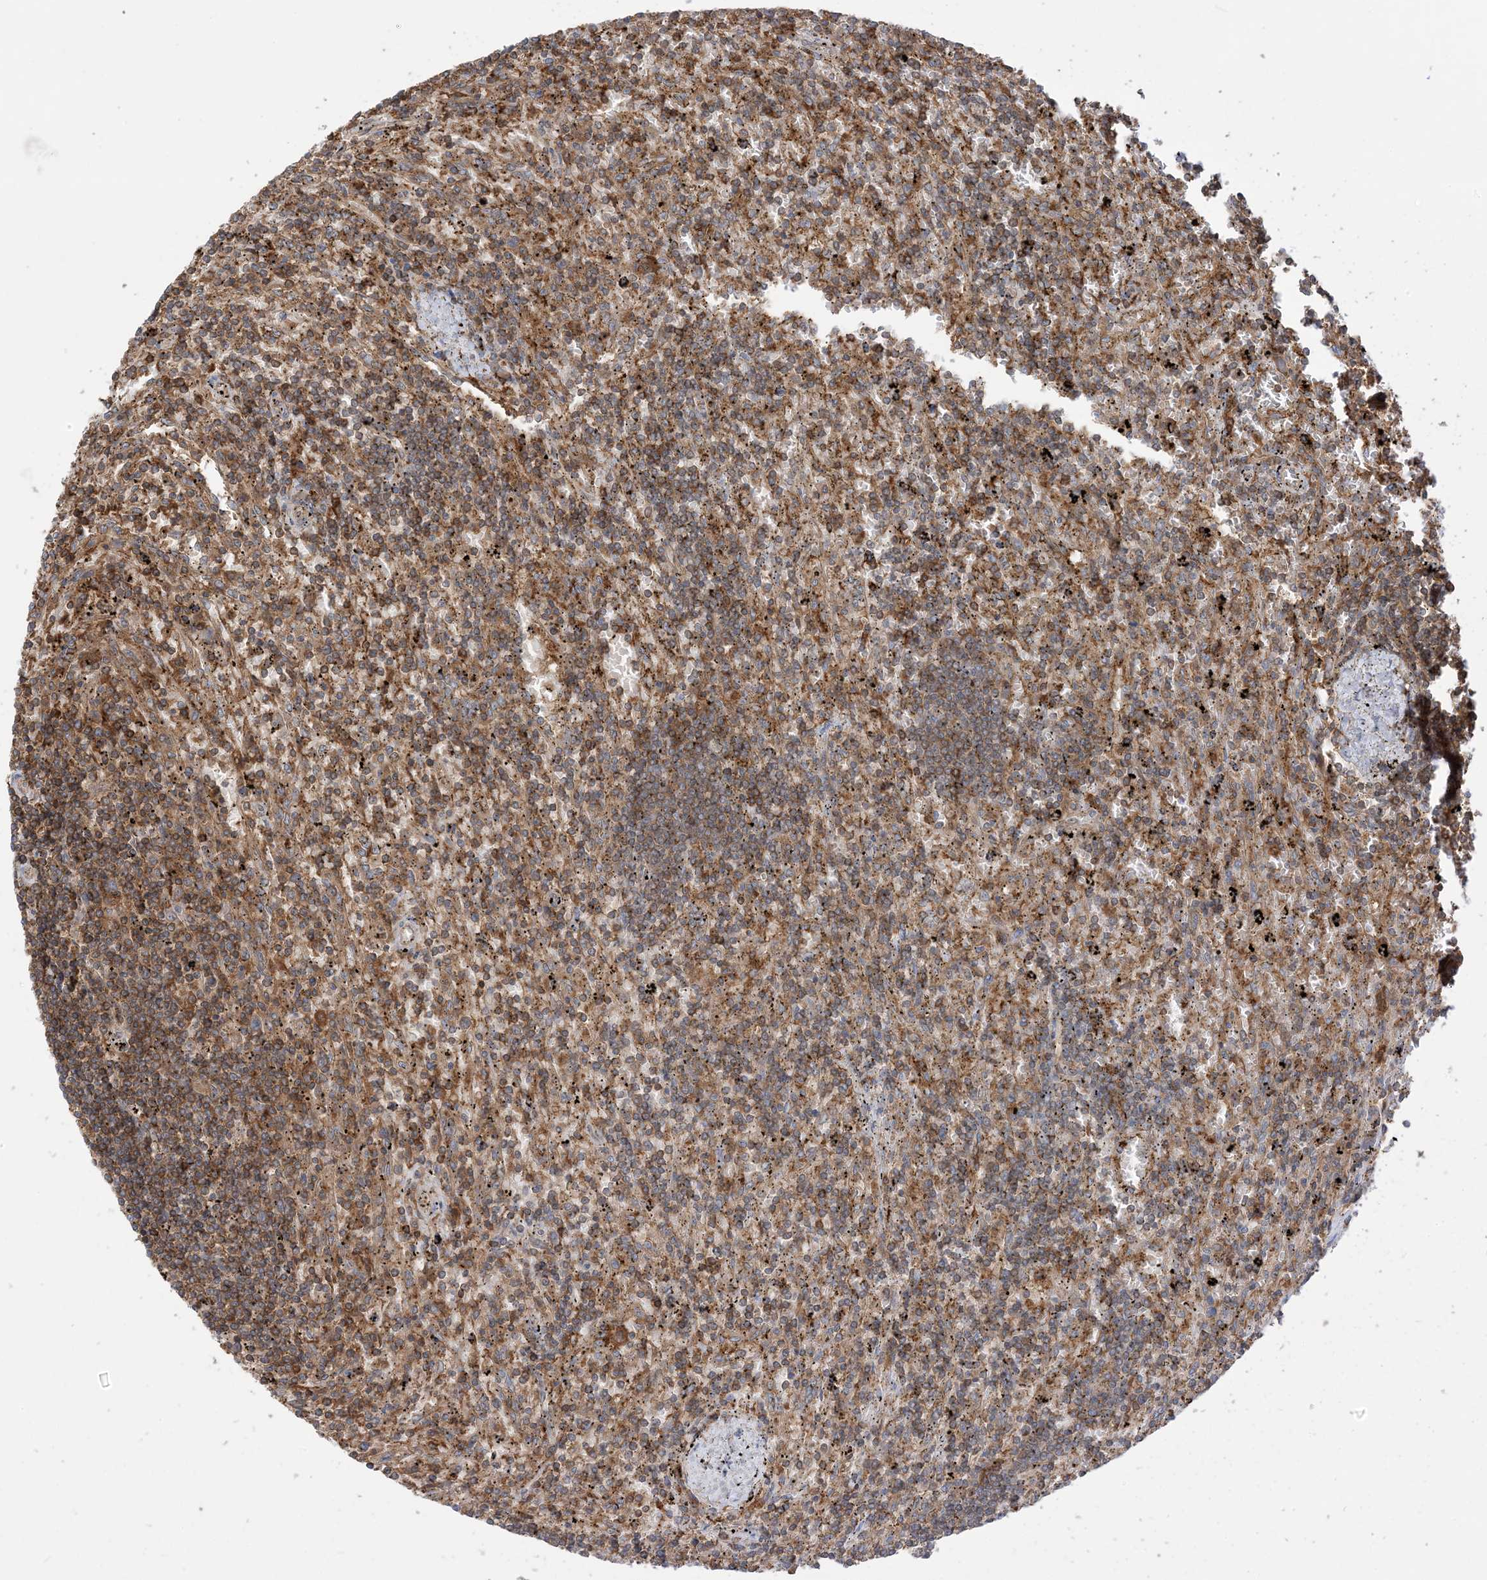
{"staining": {"intensity": "moderate", "quantity": "25%-75%", "location": "cytoplasmic/membranous"}, "tissue": "lymphoma", "cell_type": "Tumor cells", "image_type": "cancer", "snomed": [{"axis": "morphology", "description": "Malignant lymphoma, non-Hodgkin's type, Low grade"}, {"axis": "topography", "description": "Spleen"}], "caption": "A micrograph showing moderate cytoplasmic/membranous expression in approximately 25%-75% of tumor cells in lymphoma, as visualized by brown immunohistochemical staining.", "gene": "CAPZB", "patient": {"sex": "male", "age": 76}}